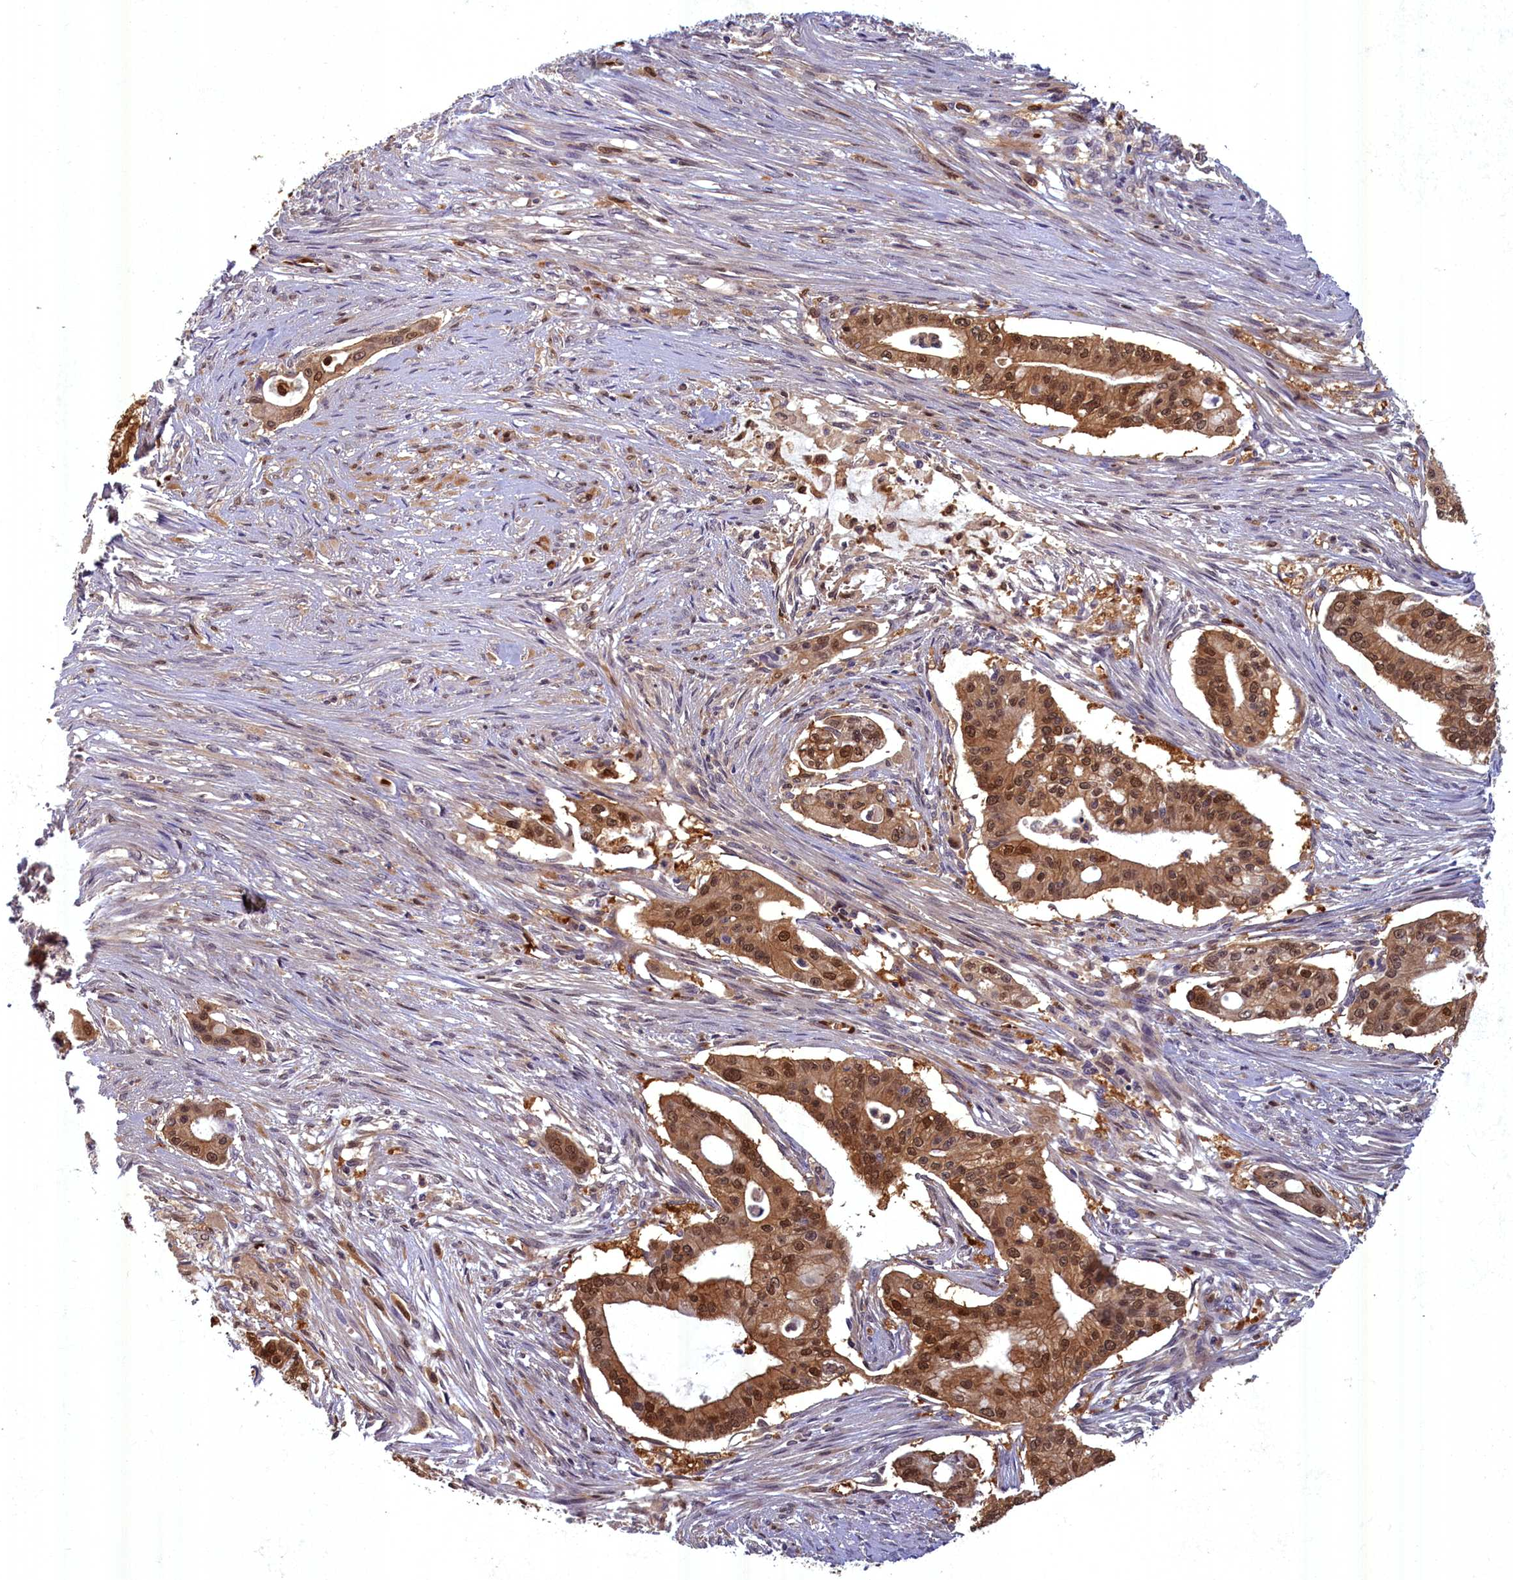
{"staining": {"intensity": "moderate", "quantity": ">75%", "location": "cytoplasmic/membranous,nuclear"}, "tissue": "pancreatic cancer", "cell_type": "Tumor cells", "image_type": "cancer", "snomed": [{"axis": "morphology", "description": "Adenocarcinoma, NOS"}, {"axis": "topography", "description": "Pancreas"}], "caption": "Protein analysis of pancreatic cancer tissue exhibits moderate cytoplasmic/membranous and nuclear staining in approximately >75% of tumor cells.", "gene": "BLVRB", "patient": {"sex": "male", "age": 46}}